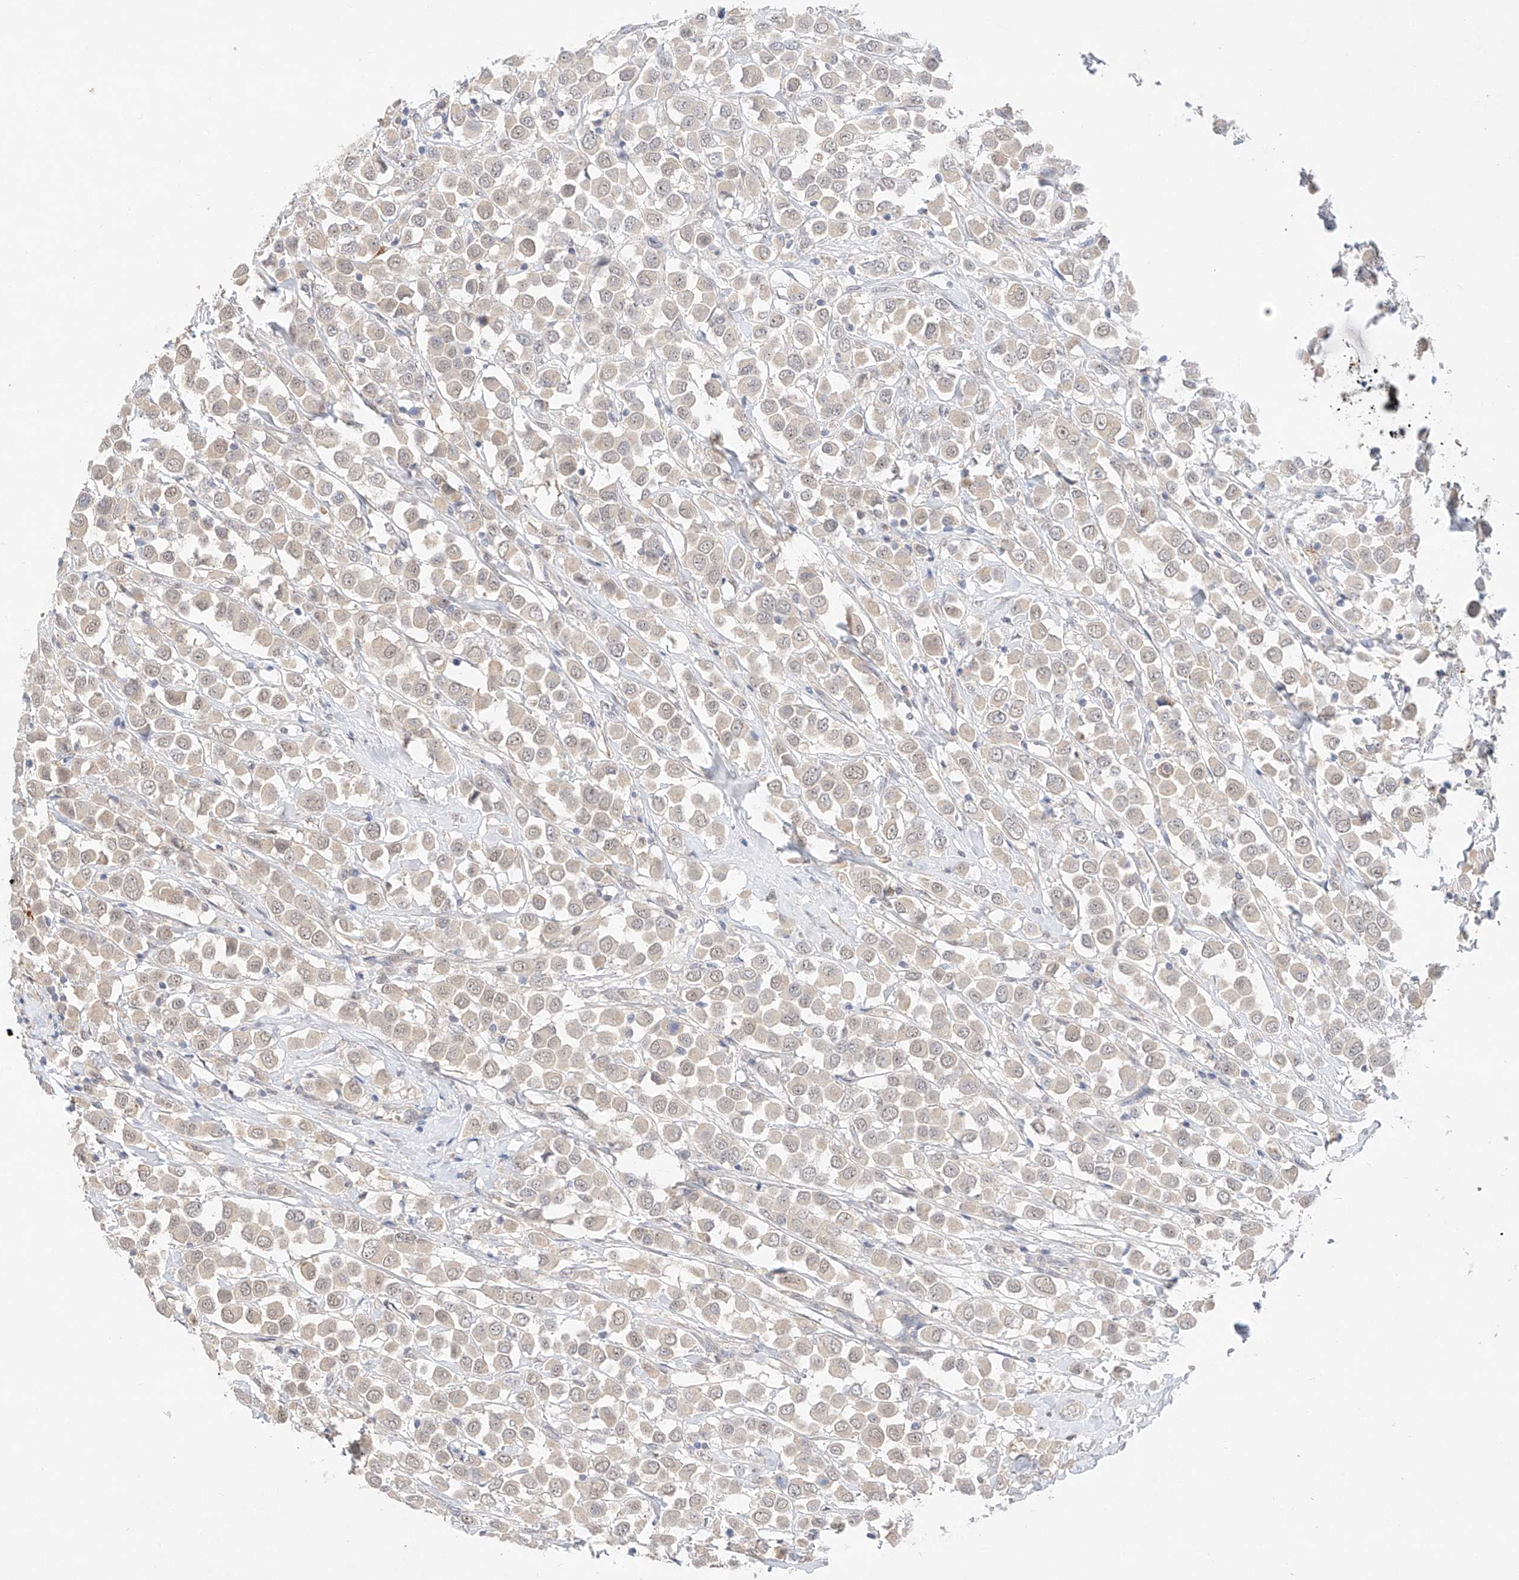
{"staining": {"intensity": "negative", "quantity": "none", "location": "none"}, "tissue": "breast cancer", "cell_type": "Tumor cells", "image_type": "cancer", "snomed": [{"axis": "morphology", "description": "Duct carcinoma"}, {"axis": "topography", "description": "Breast"}], "caption": "IHC micrograph of neoplastic tissue: breast cancer stained with DAB exhibits no significant protein expression in tumor cells.", "gene": "IL22RA2", "patient": {"sex": "female", "age": 61}}